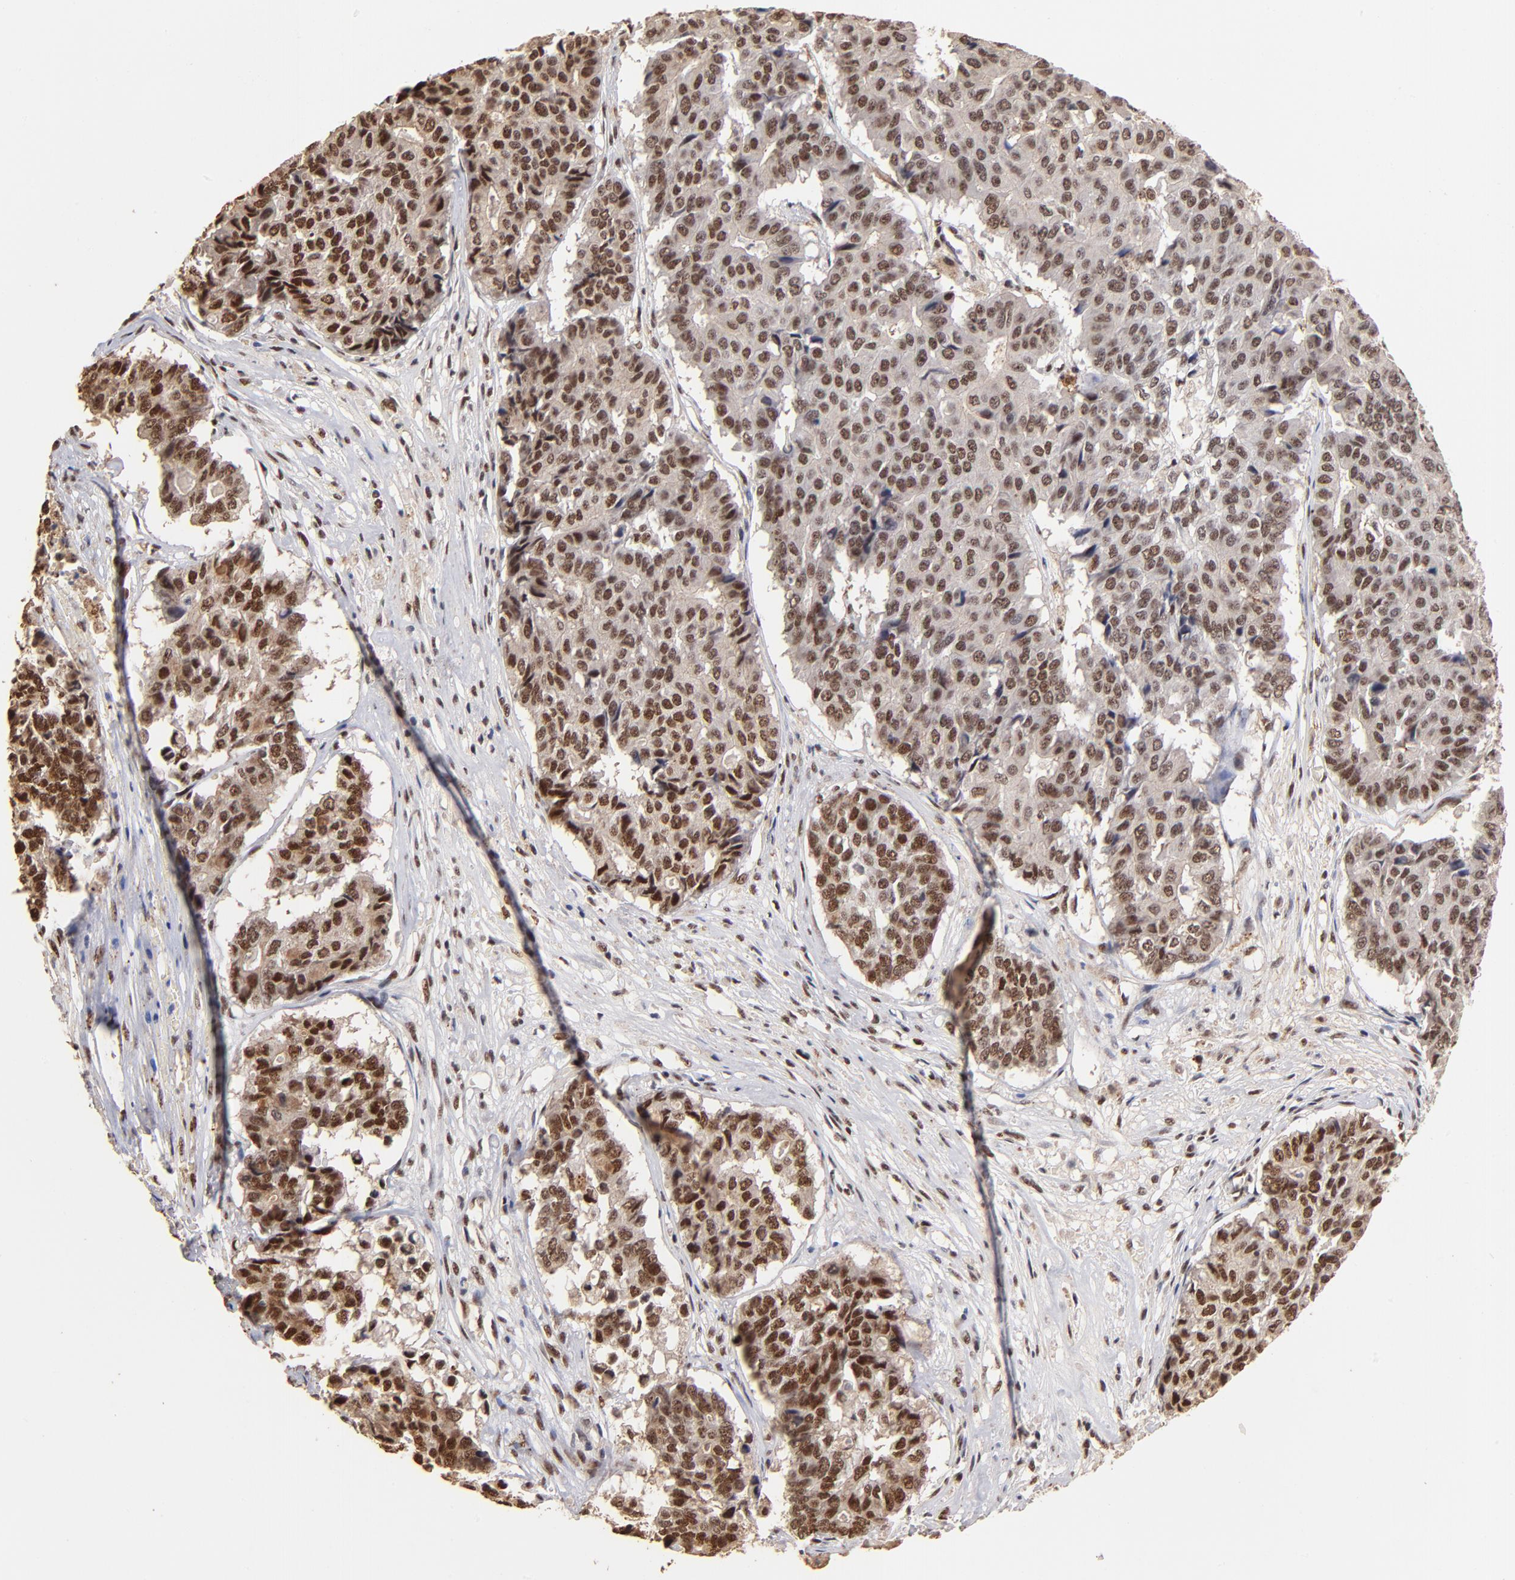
{"staining": {"intensity": "moderate", "quantity": ">75%", "location": "cytoplasmic/membranous,nuclear"}, "tissue": "pancreatic cancer", "cell_type": "Tumor cells", "image_type": "cancer", "snomed": [{"axis": "morphology", "description": "Adenocarcinoma, NOS"}, {"axis": "topography", "description": "Pancreas"}], "caption": "Brown immunohistochemical staining in human pancreatic adenocarcinoma shows moderate cytoplasmic/membranous and nuclear staining in about >75% of tumor cells.", "gene": "ZNF146", "patient": {"sex": "male", "age": 50}}